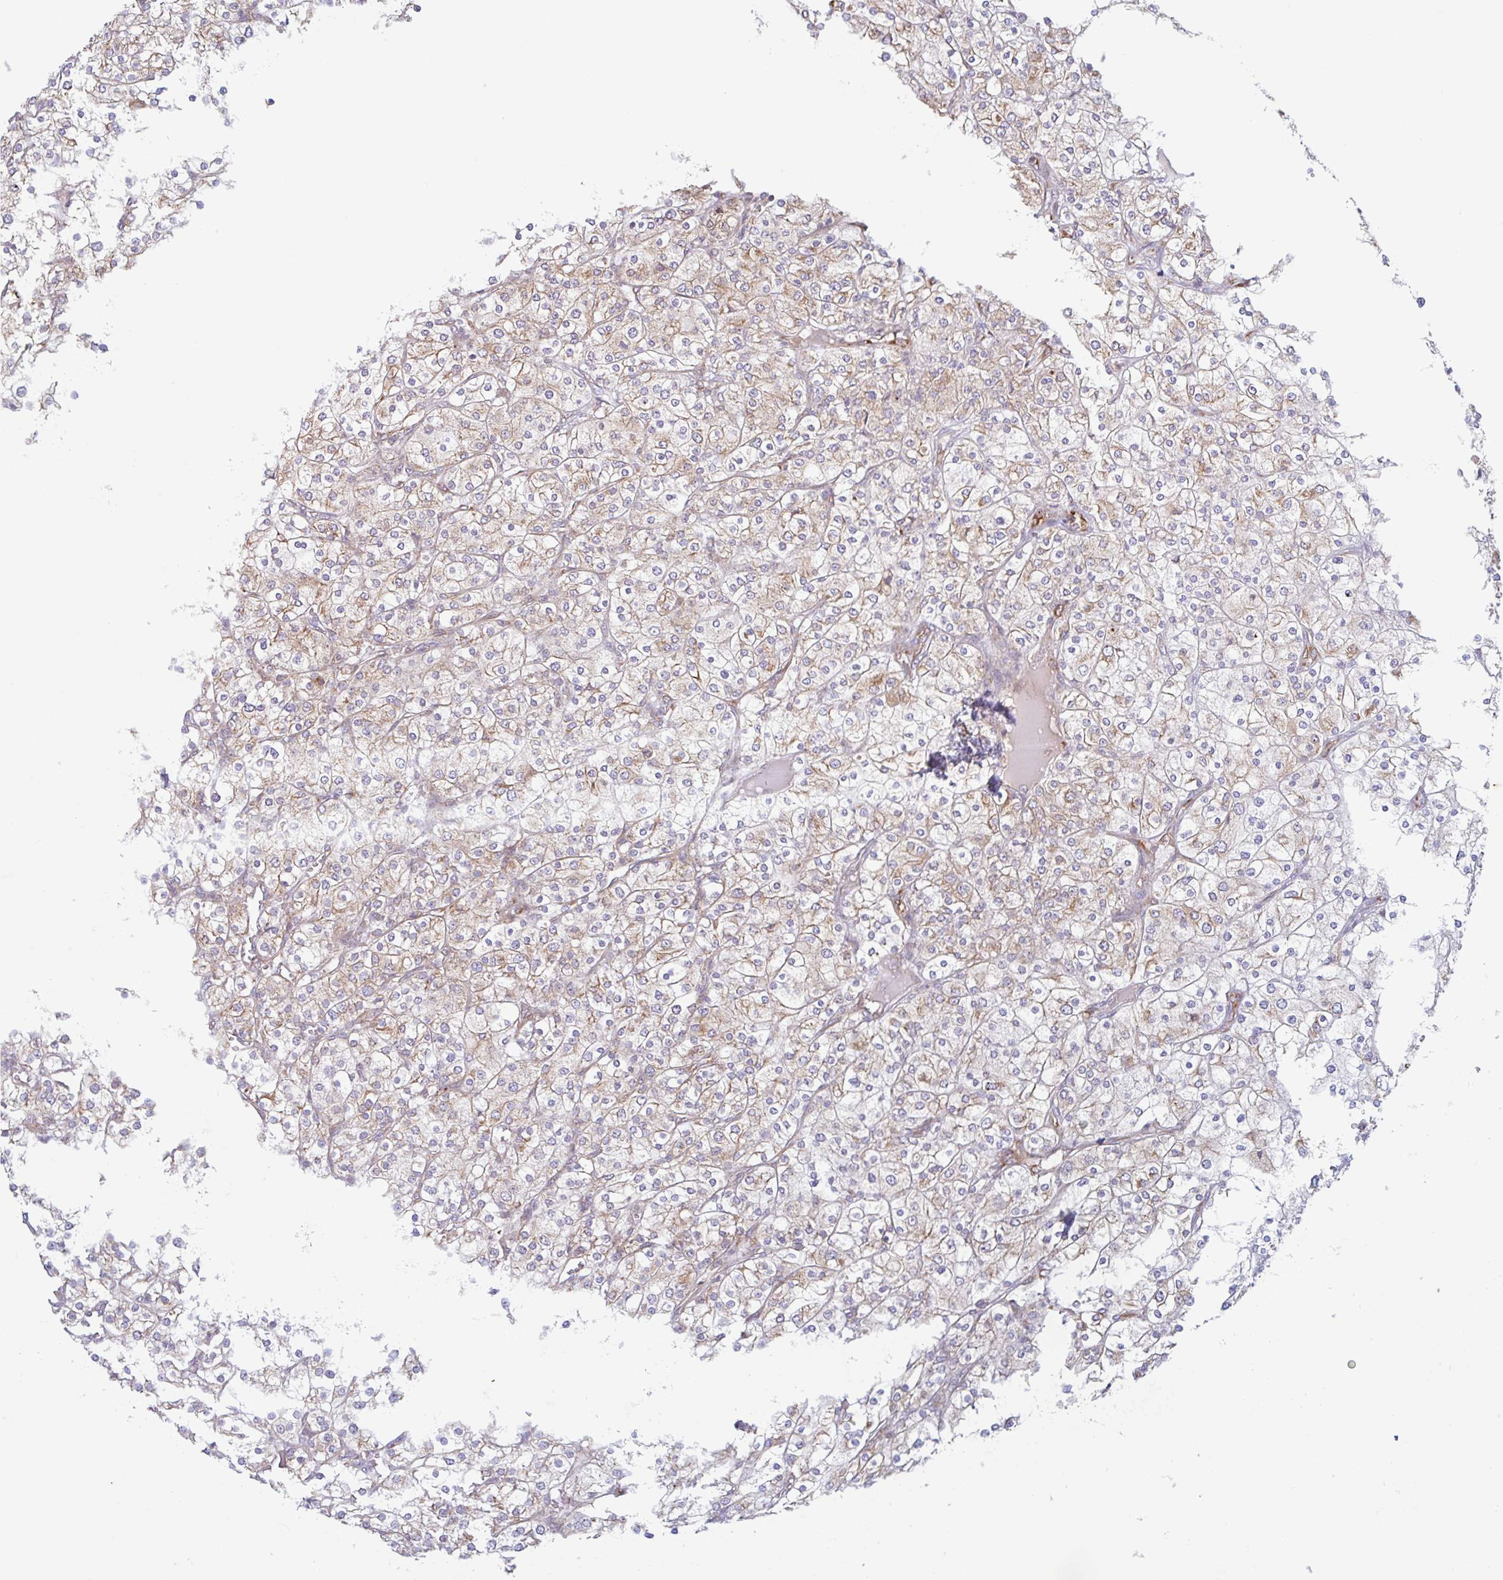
{"staining": {"intensity": "moderate", "quantity": "25%-75%", "location": "cytoplasmic/membranous"}, "tissue": "renal cancer", "cell_type": "Tumor cells", "image_type": "cancer", "snomed": [{"axis": "morphology", "description": "Adenocarcinoma, NOS"}, {"axis": "topography", "description": "Kidney"}], "caption": "Brown immunohistochemical staining in human renal adenocarcinoma reveals moderate cytoplasmic/membranous expression in approximately 25%-75% of tumor cells.", "gene": "RIT1", "patient": {"sex": "male", "age": 80}}